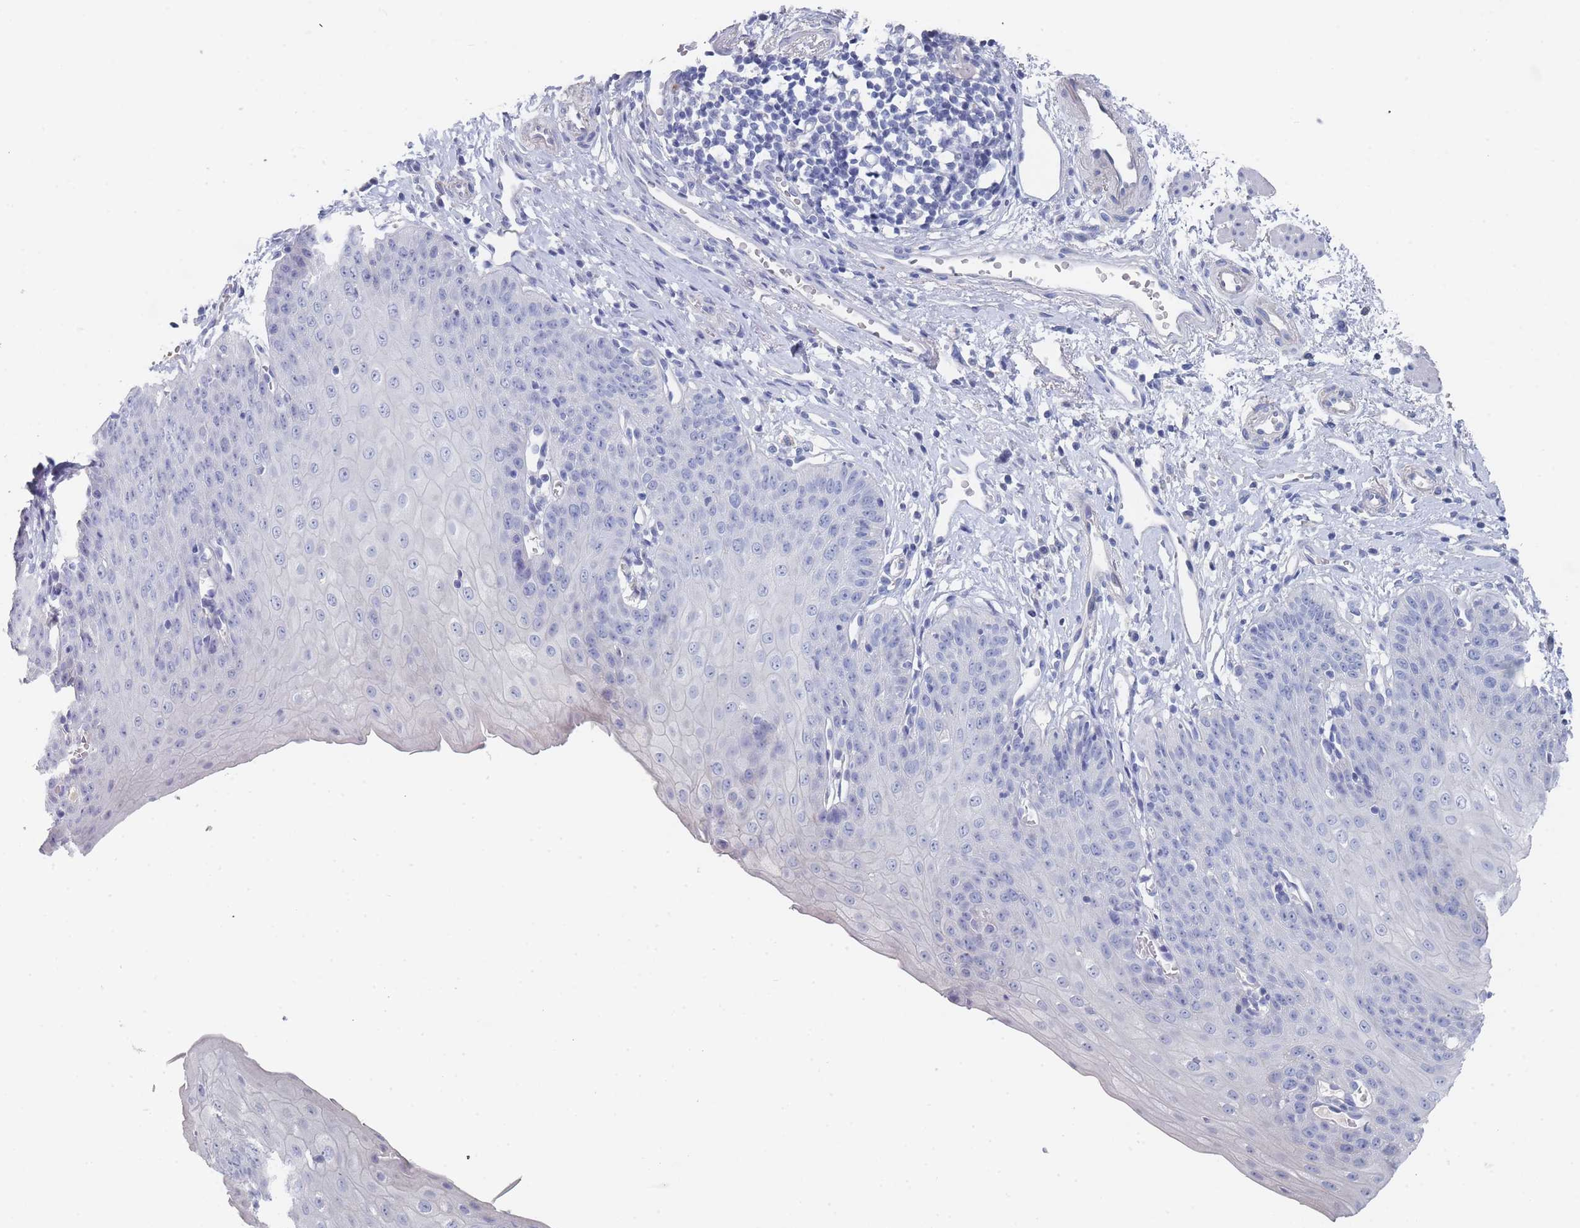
{"staining": {"intensity": "negative", "quantity": "none", "location": "none"}, "tissue": "esophagus", "cell_type": "Squamous epithelial cells", "image_type": "normal", "snomed": [{"axis": "morphology", "description": "Normal tissue, NOS"}, {"axis": "topography", "description": "Esophagus"}], "caption": "Immunohistochemical staining of benign human esophagus exhibits no significant positivity in squamous epithelial cells.", "gene": "ACAD11", "patient": {"sex": "male", "age": 71}}